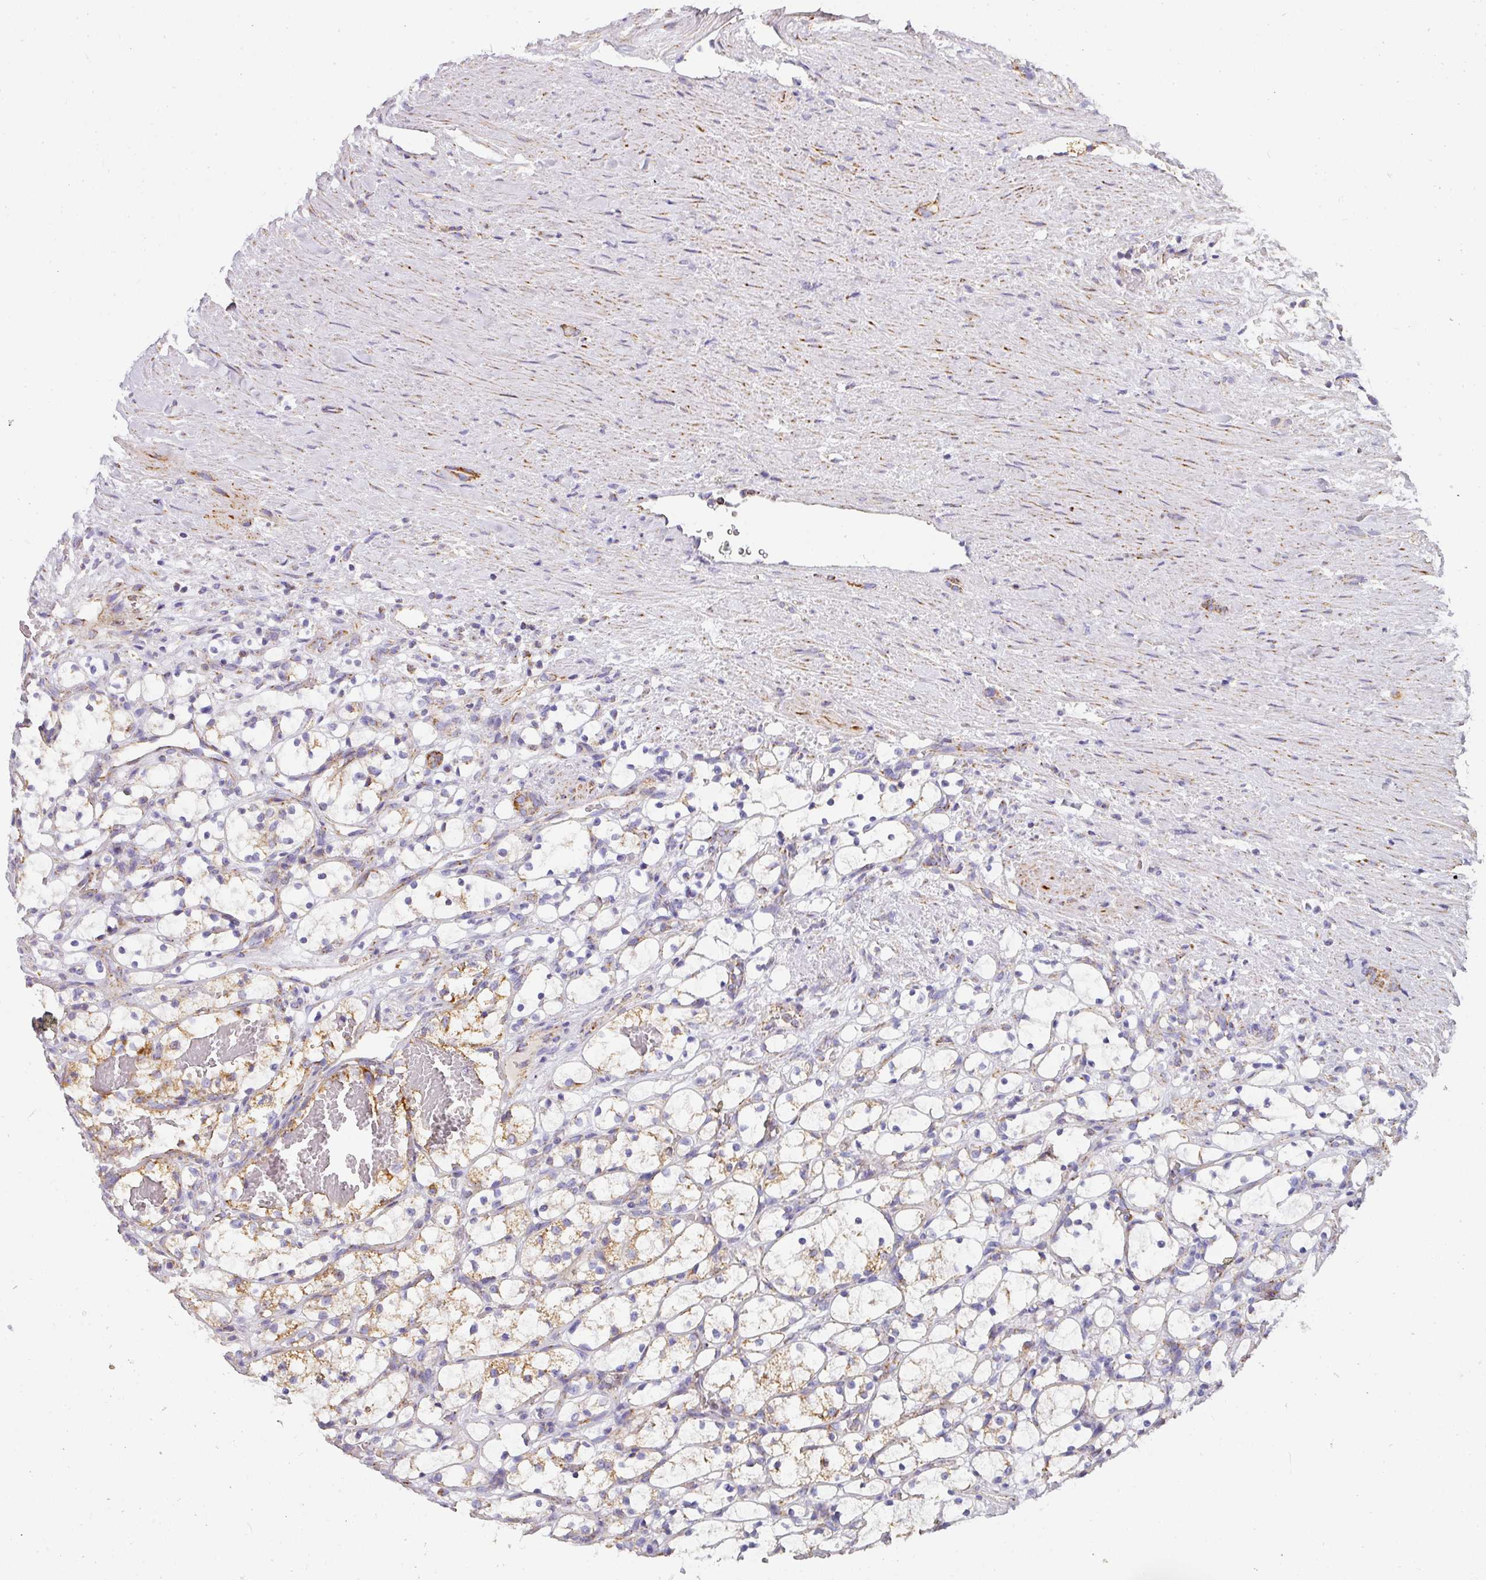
{"staining": {"intensity": "moderate", "quantity": "<25%", "location": "cytoplasmic/membranous"}, "tissue": "renal cancer", "cell_type": "Tumor cells", "image_type": "cancer", "snomed": [{"axis": "morphology", "description": "Adenocarcinoma, NOS"}, {"axis": "topography", "description": "Kidney"}], "caption": "Tumor cells display moderate cytoplasmic/membranous staining in about <25% of cells in renal cancer.", "gene": "UQCRFS1", "patient": {"sex": "female", "age": 69}}